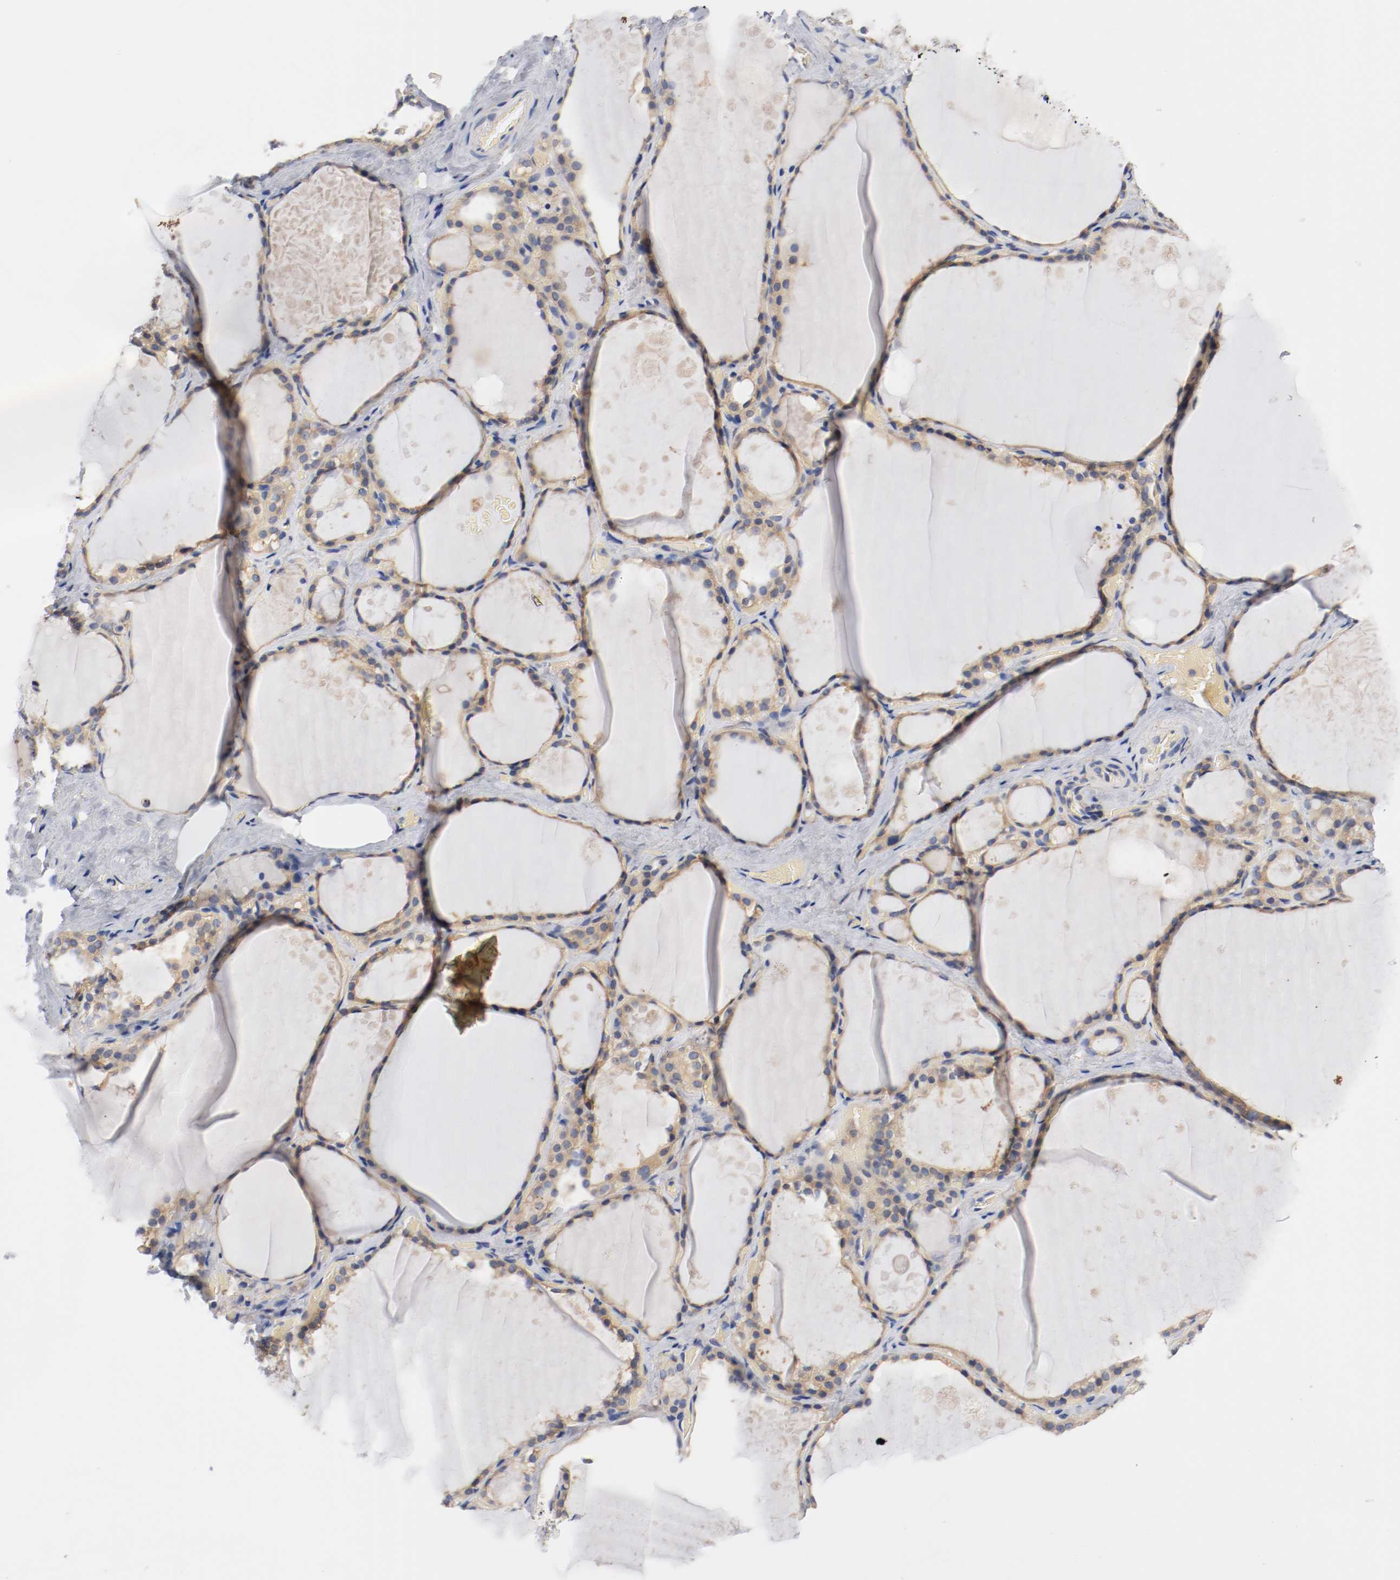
{"staining": {"intensity": "weak", "quantity": ">75%", "location": "cytoplasmic/membranous"}, "tissue": "thyroid gland", "cell_type": "Glandular cells", "image_type": "normal", "snomed": [{"axis": "morphology", "description": "Normal tissue, NOS"}, {"axis": "topography", "description": "Thyroid gland"}], "caption": "An image of thyroid gland stained for a protein displays weak cytoplasmic/membranous brown staining in glandular cells.", "gene": "HGS", "patient": {"sex": "male", "age": 61}}